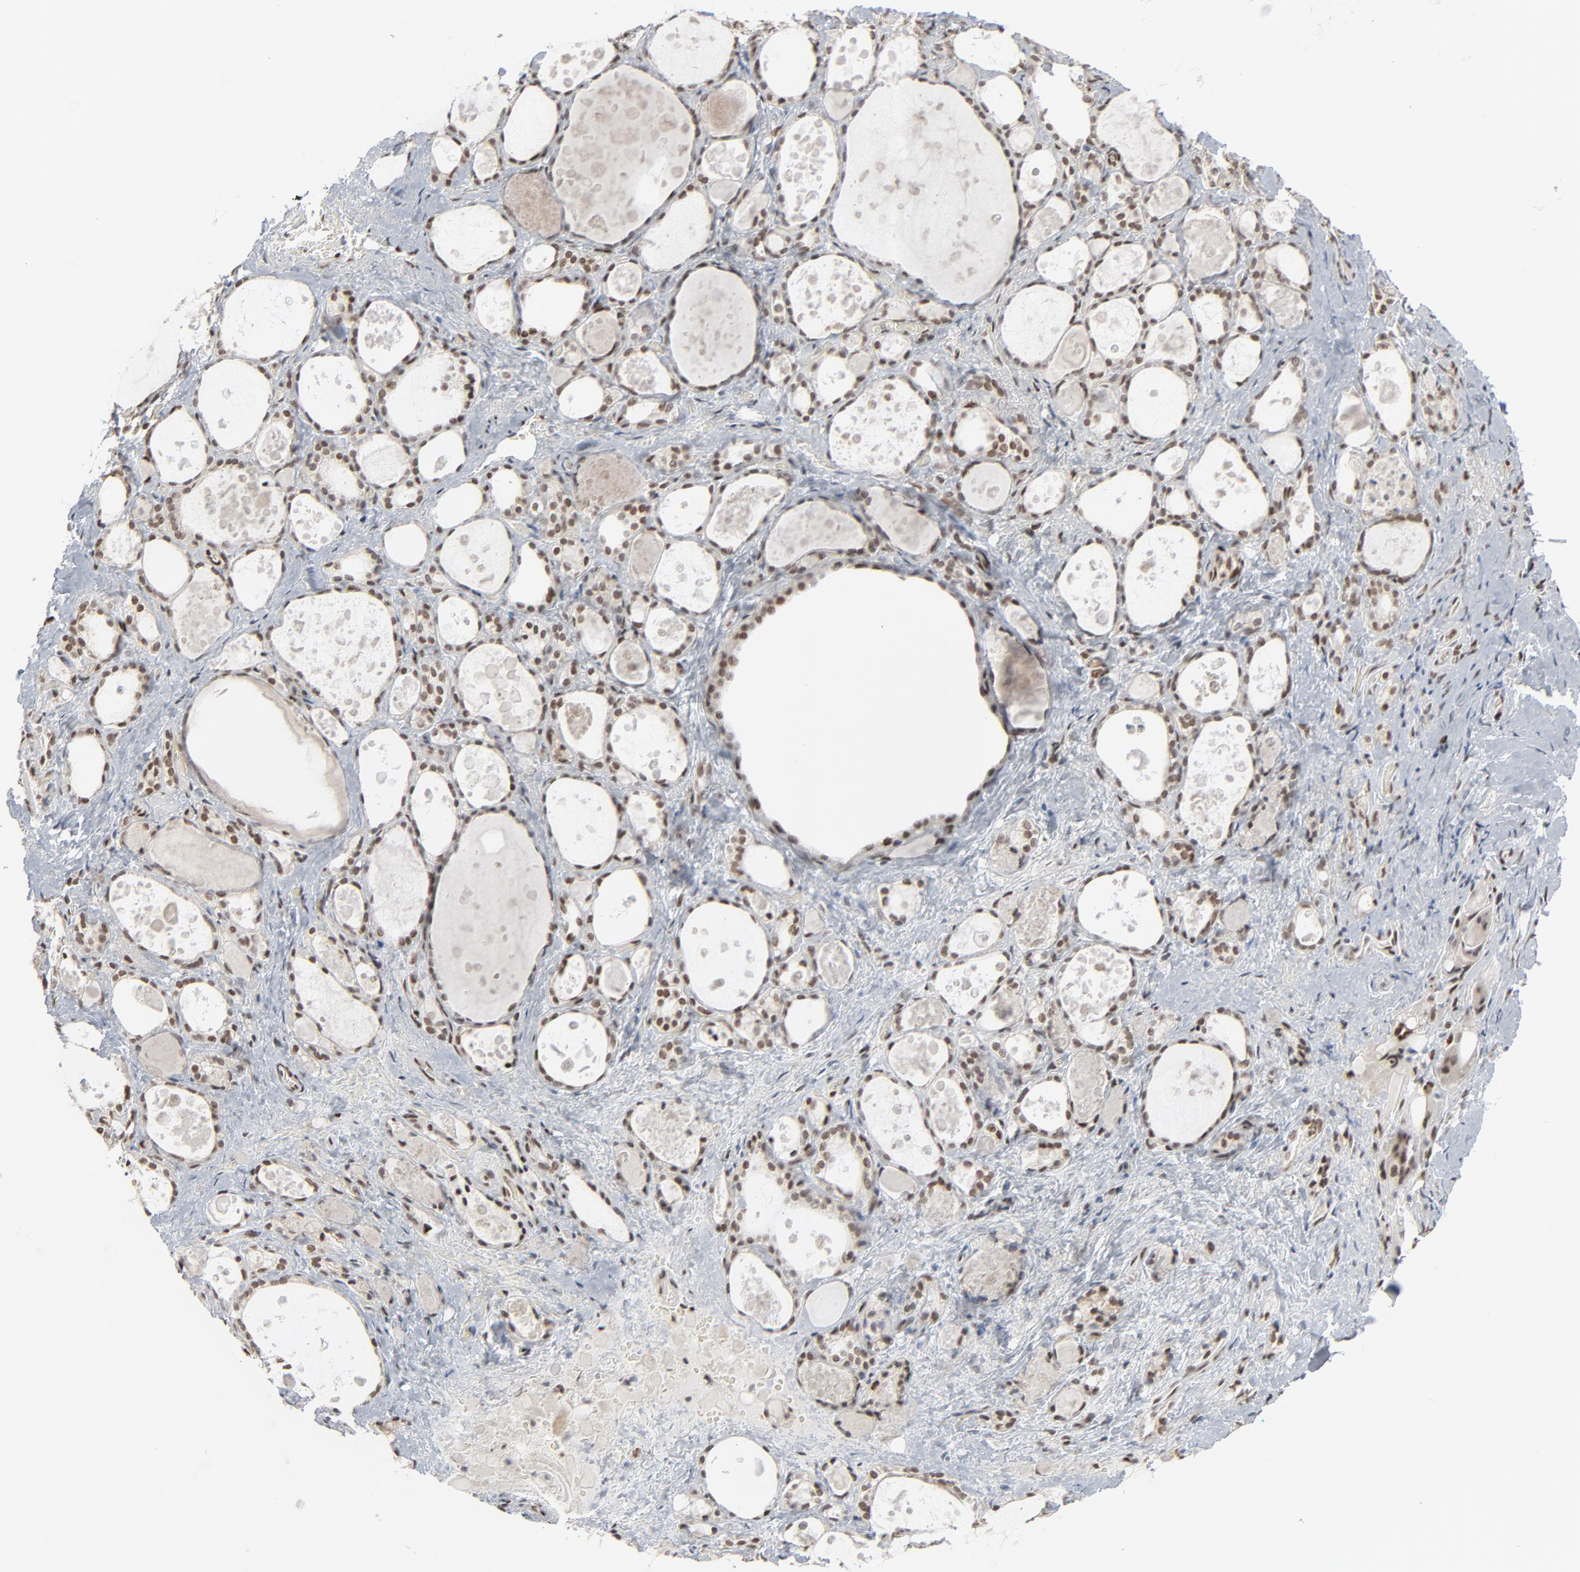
{"staining": {"intensity": "strong", "quantity": ">75%", "location": "nuclear"}, "tissue": "thyroid gland", "cell_type": "Glandular cells", "image_type": "normal", "snomed": [{"axis": "morphology", "description": "Normal tissue, NOS"}, {"axis": "topography", "description": "Thyroid gland"}], "caption": "A high-resolution photomicrograph shows immunohistochemistry staining of unremarkable thyroid gland, which exhibits strong nuclear positivity in approximately >75% of glandular cells. The staining was performed using DAB (3,3'-diaminobenzidine), with brown indicating positive protein expression. Nuclei are stained blue with hematoxylin.", "gene": "CUX1", "patient": {"sex": "female", "age": 75}}